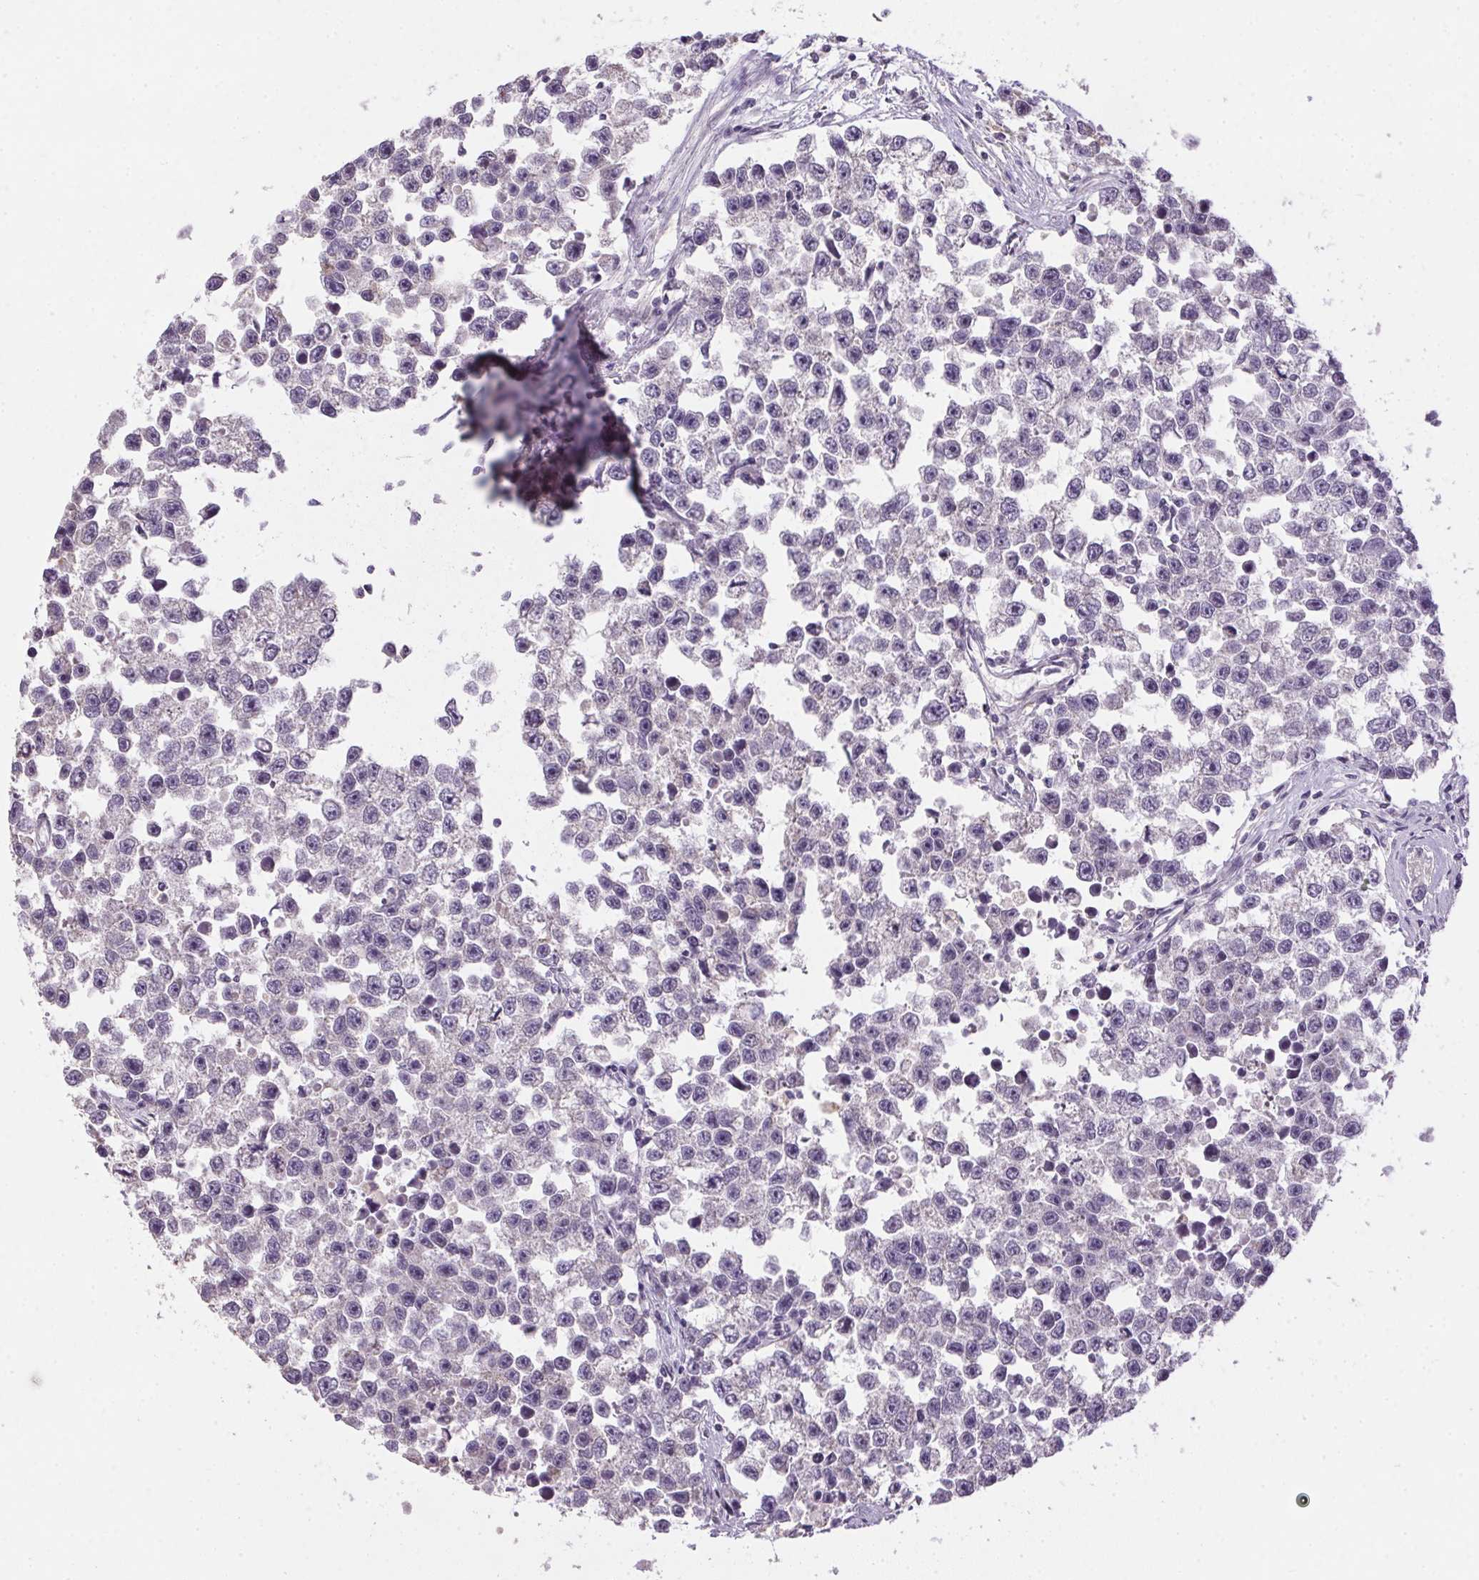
{"staining": {"intensity": "negative", "quantity": "none", "location": "none"}, "tissue": "testis cancer", "cell_type": "Tumor cells", "image_type": "cancer", "snomed": [{"axis": "morphology", "description": "Seminoma, NOS"}, {"axis": "topography", "description": "Testis"}], "caption": "IHC micrograph of human seminoma (testis) stained for a protein (brown), which displays no positivity in tumor cells. Nuclei are stained in blue.", "gene": "SPACA9", "patient": {"sex": "male", "age": 26}}